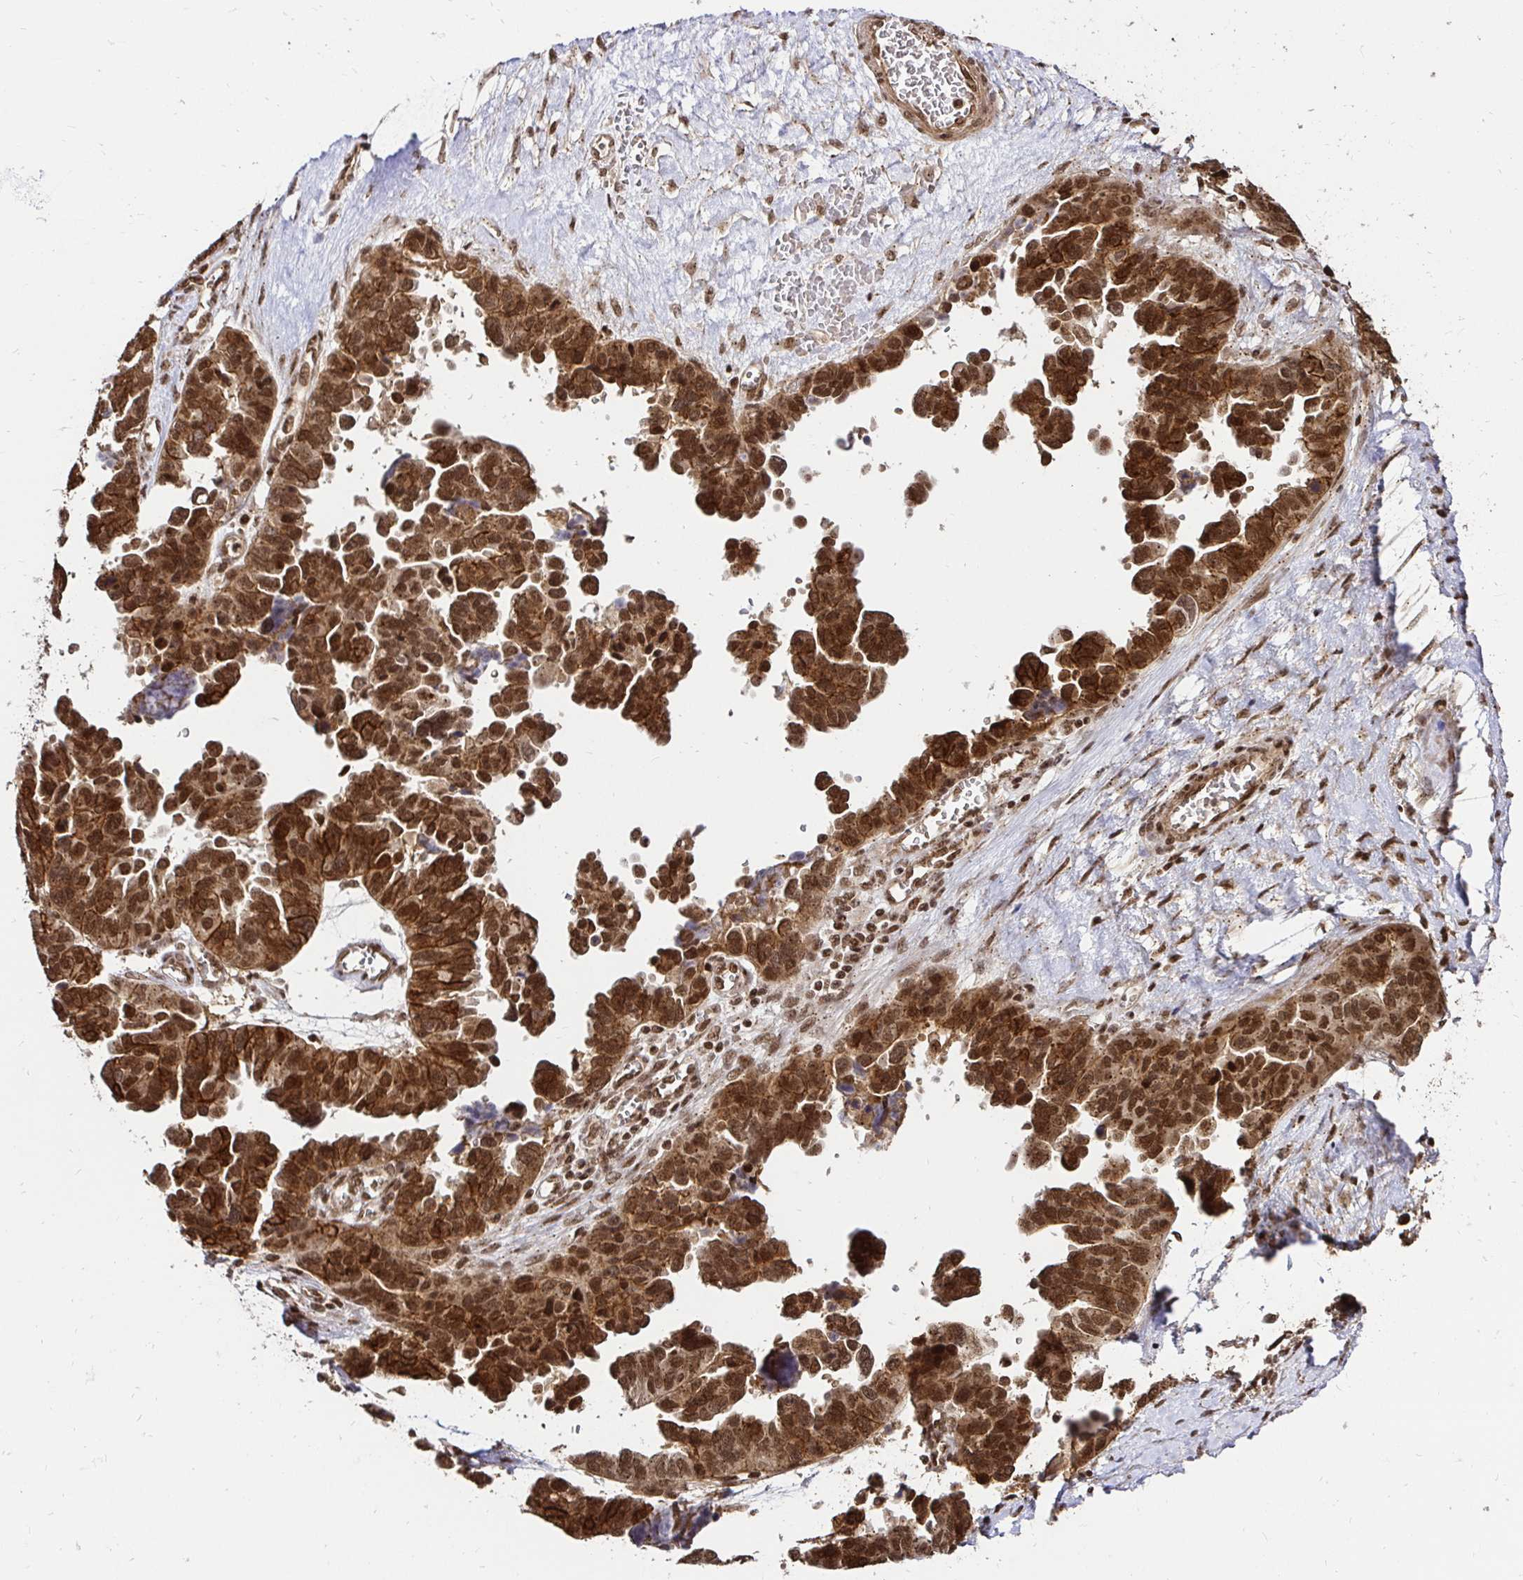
{"staining": {"intensity": "strong", "quantity": ">75%", "location": "cytoplasmic/membranous,nuclear"}, "tissue": "ovarian cancer", "cell_type": "Tumor cells", "image_type": "cancer", "snomed": [{"axis": "morphology", "description": "Cystadenocarcinoma, serous, NOS"}, {"axis": "topography", "description": "Ovary"}], "caption": "Brown immunohistochemical staining in human serous cystadenocarcinoma (ovarian) demonstrates strong cytoplasmic/membranous and nuclear positivity in about >75% of tumor cells. Nuclei are stained in blue.", "gene": "GLYR1", "patient": {"sex": "female", "age": 64}}